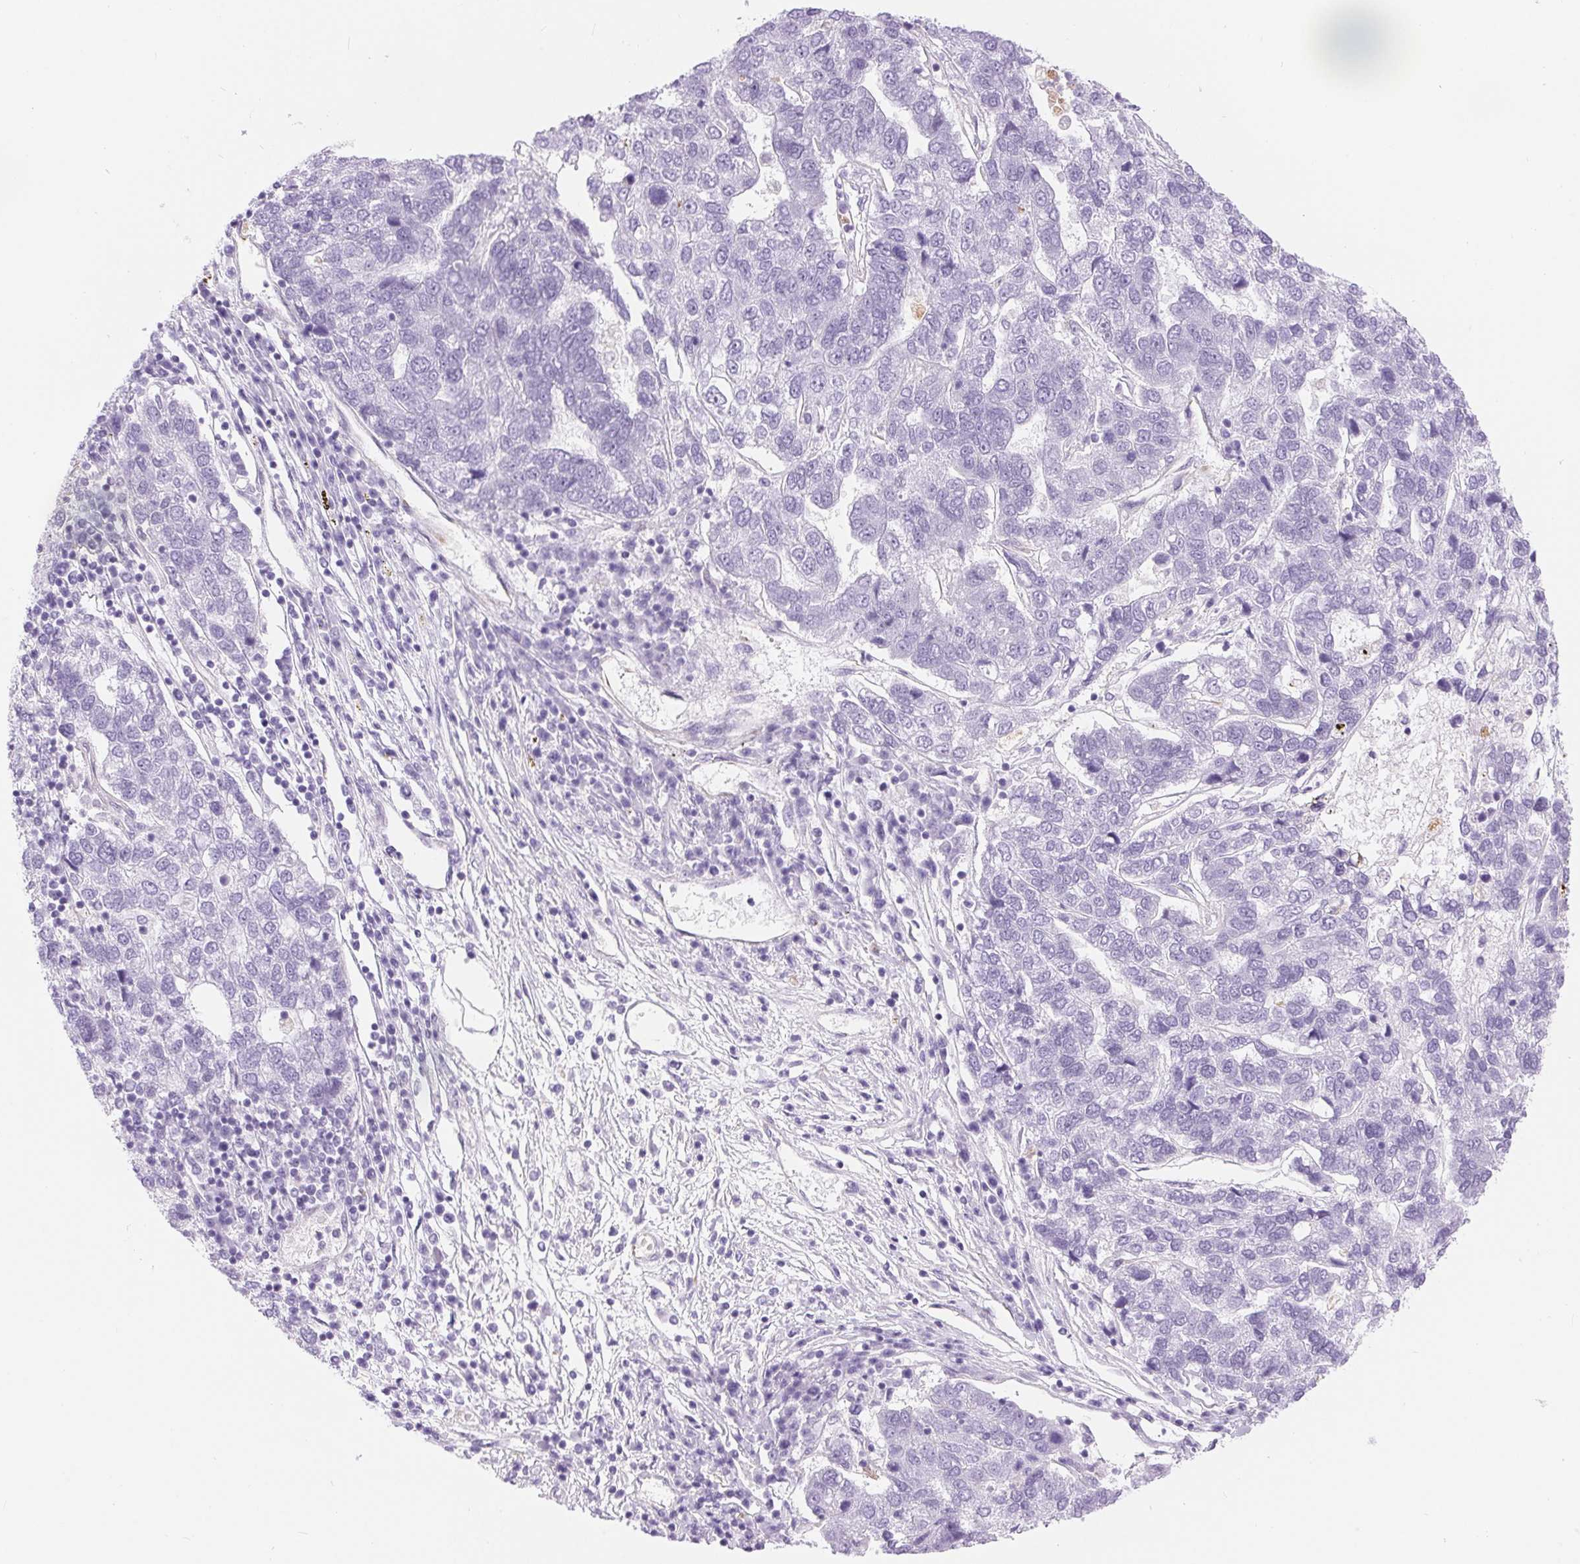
{"staining": {"intensity": "negative", "quantity": "none", "location": "none"}, "tissue": "pancreatic cancer", "cell_type": "Tumor cells", "image_type": "cancer", "snomed": [{"axis": "morphology", "description": "Adenocarcinoma, NOS"}, {"axis": "topography", "description": "Pancreas"}], "caption": "A high-resolution micrograph shows immunohistochemistry (IHC) staining of adenocarcinoma (pancreatic), which demonstrates no significant staining in tumor cells.", "gene": "GFAP", "patient": {"sex": "female", "age": 61}}